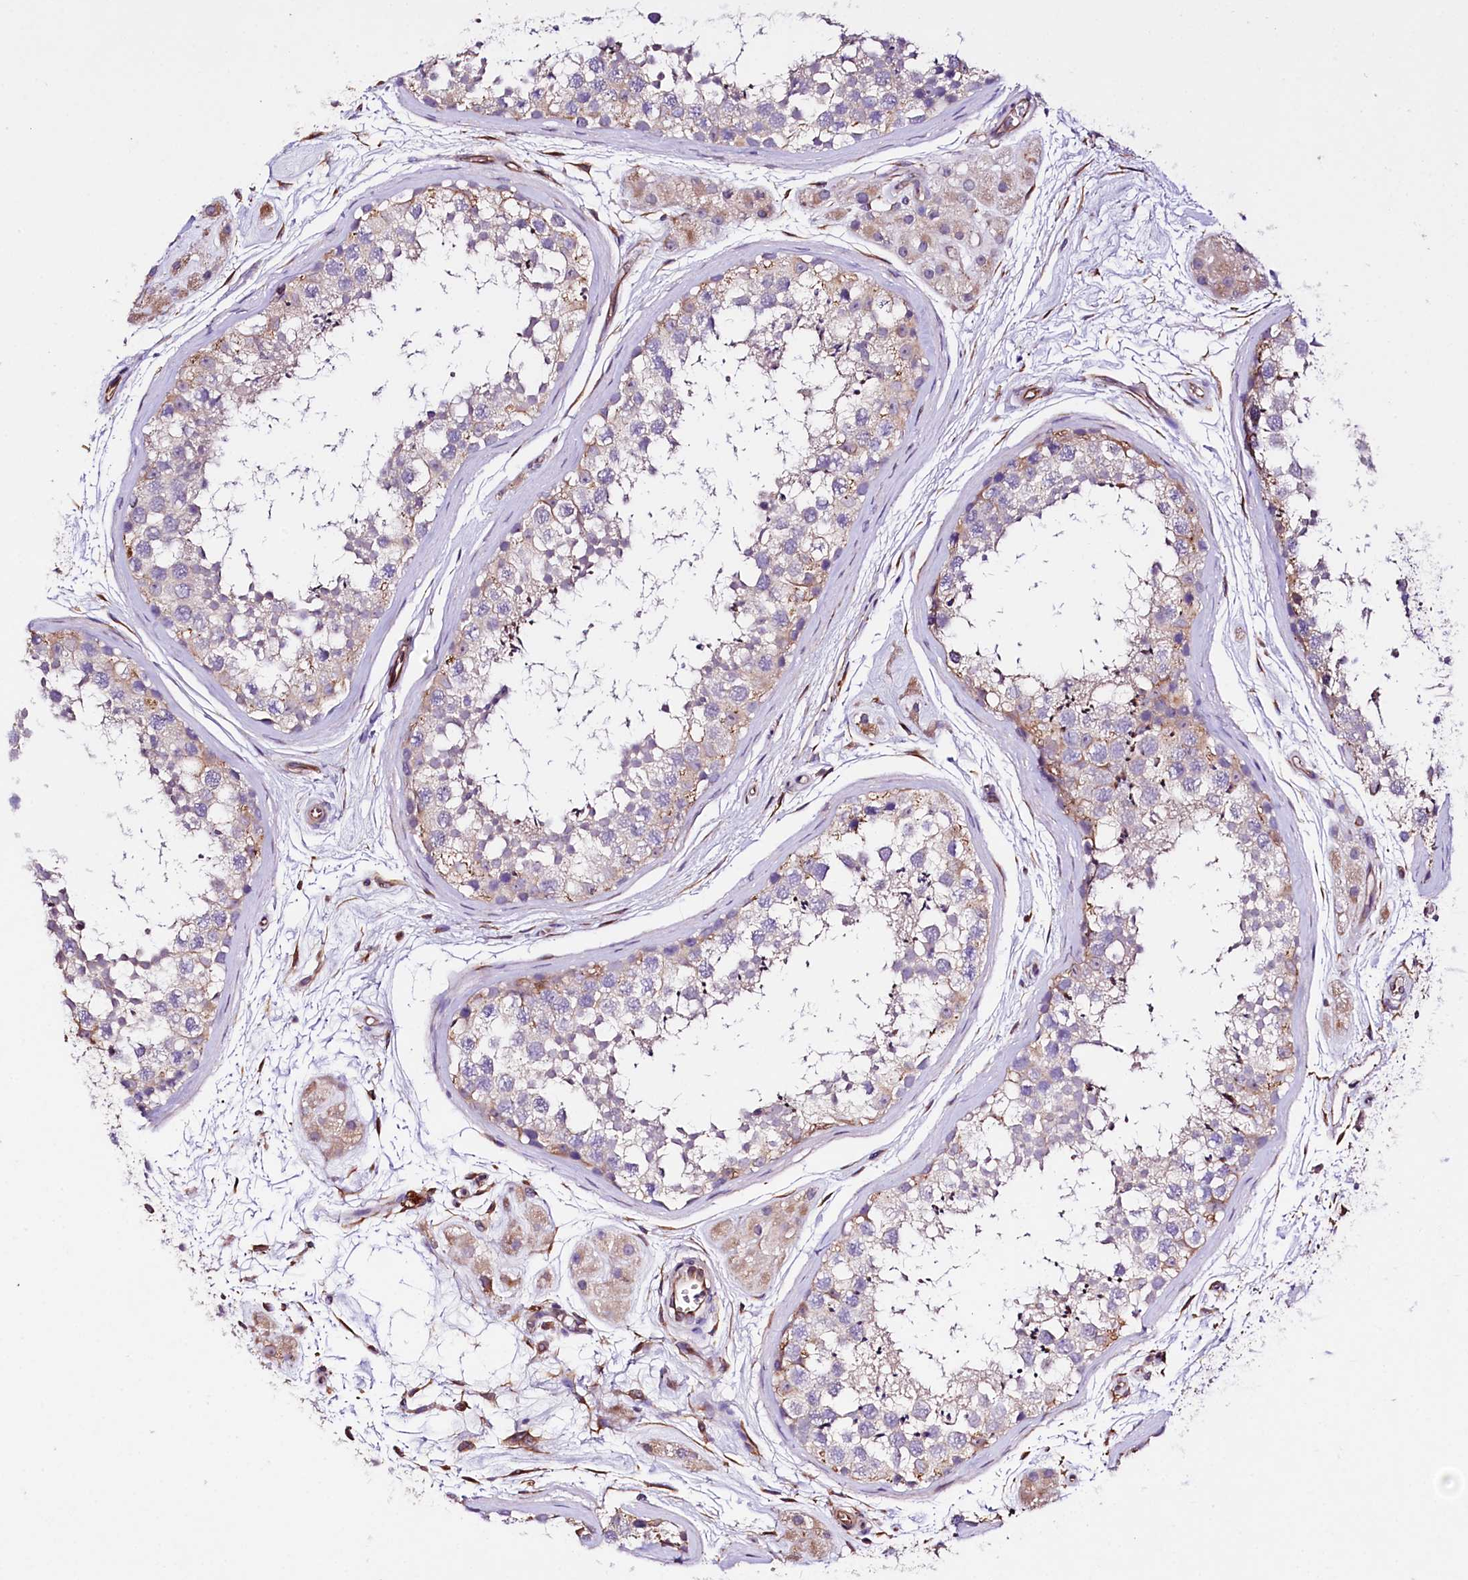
{"staining": {"intensity": "weak", "quantity": "<25%", "location": "cytoplasmic/membranous"}, "tissue": "testis", "cell_type": "Cells in seminiferous ducts", "image_type": "normal", "snomed": [{"axis": "morphology", "description": "Normal tissue, NOS"}, {"axis": "topography", "description": "Testis"}], "caption": "The immunohistochemistry (IHC) photomicrograph has no significant expression in cells in seminiferous ducts of testis.", "gene": "SLC7A1", "patient": {"sex": "male", "age": 56}}